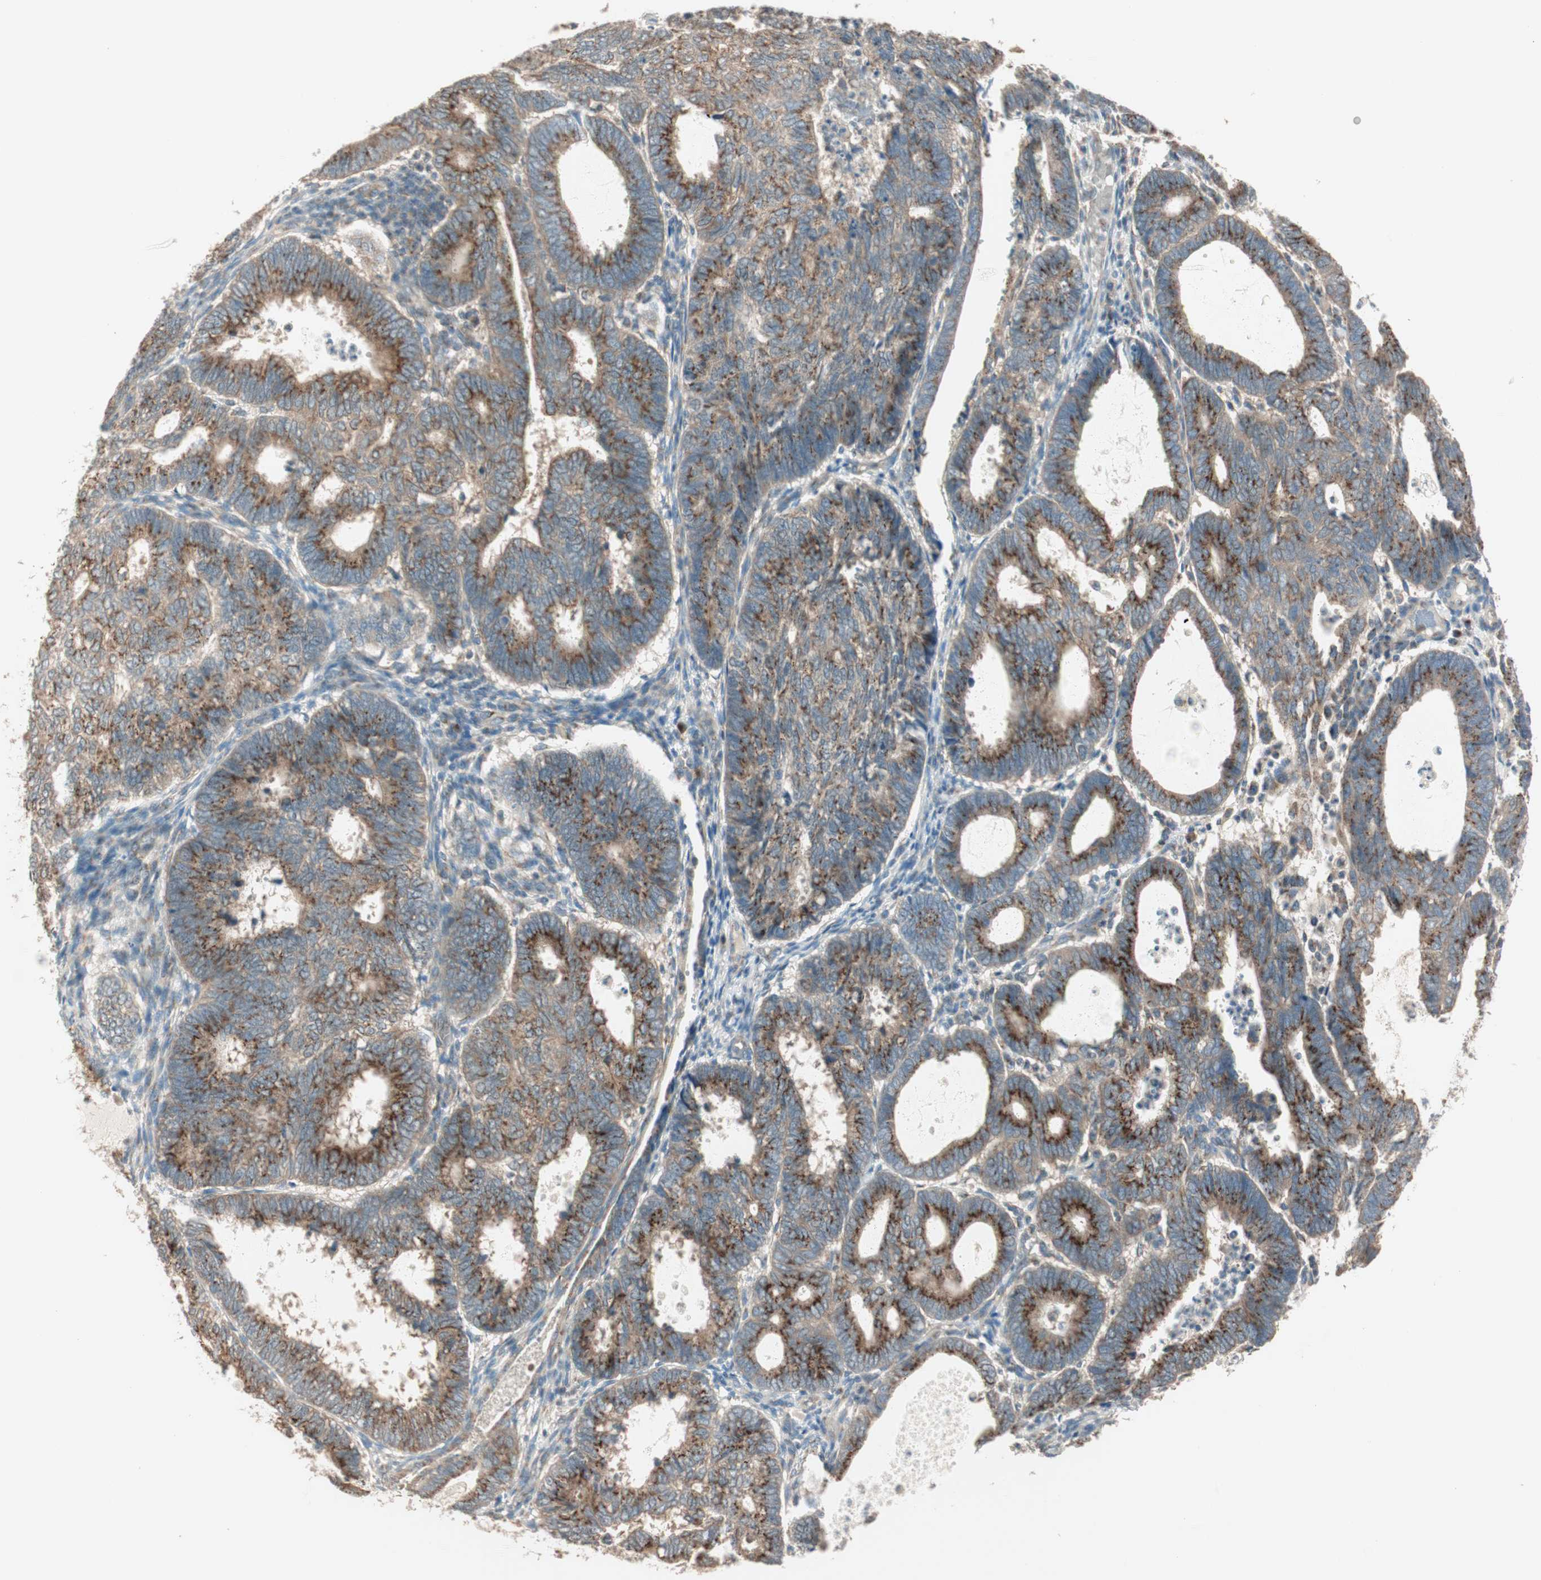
{"staining": {"intensity": "strong", "quantity": ">75%", "location": "cytoplasmic/membranous"}, "tissue": "endometrial cancer", "cell_type": "Tumor cells", "image_type": "cancer", "snomed": [{"axis": "morphology", "description": "Adenocarcinoma, NOS"}, {"axis": "topography", "description": "Uterus"}], "caption": "High-magnification brightfield microscopy of endometrial cancer (adenocarcinoma) stained with DAB (brown) and counterstained with hematoxylin (blue). tumor cells exhibit strong cytoplasmic/membranous positivity is appreciated in approximately>75% of cells. (DAB (3,3'-diaminobenzidine) = brown stain, brightfield microscopy at high magnification).", "gene": "SEC16A", "patient": {"sex": "female", "age": 60}}